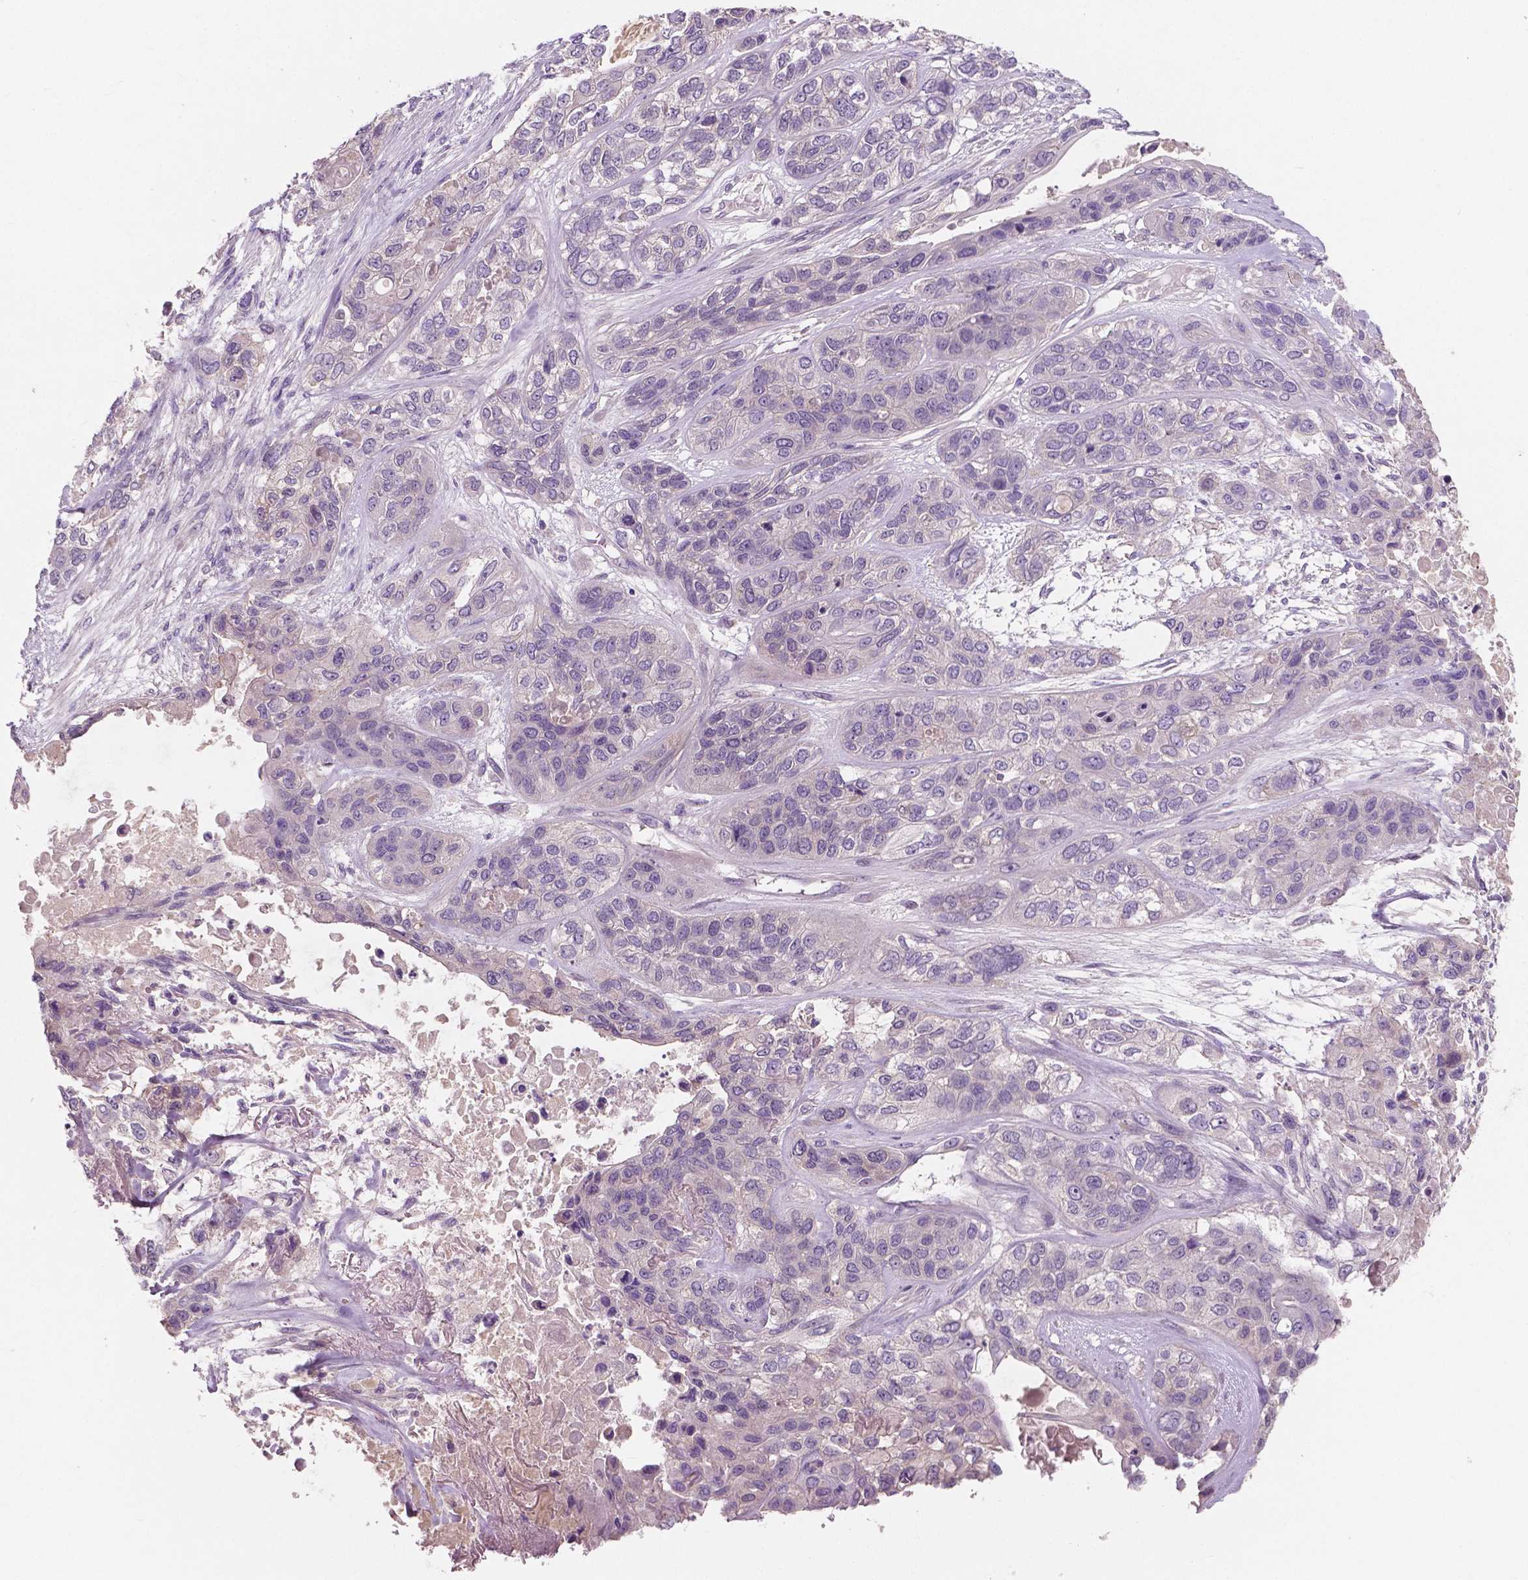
{"staining": {"intensity": "negative", "quantity": "none", "location": "none"}, "tissue": "lung cancer", "cell_type": "Tumor cells", "image_type": "cancer", "snomed": [{"axis": "morphology", "description": "Squamous cell carcinoma, NOS"}, {"axis": "topography", "description": "Lung"}], "caption": "Tumor cells are negative for protein expression in human lung cancer (squamous cell carcinoma). The staining is performed using DAB brown chromogen with nuclei counter-stained in using hematoxylin.", "gene": "LSM14B", "patient": {"sex": "female", "age": 70}}